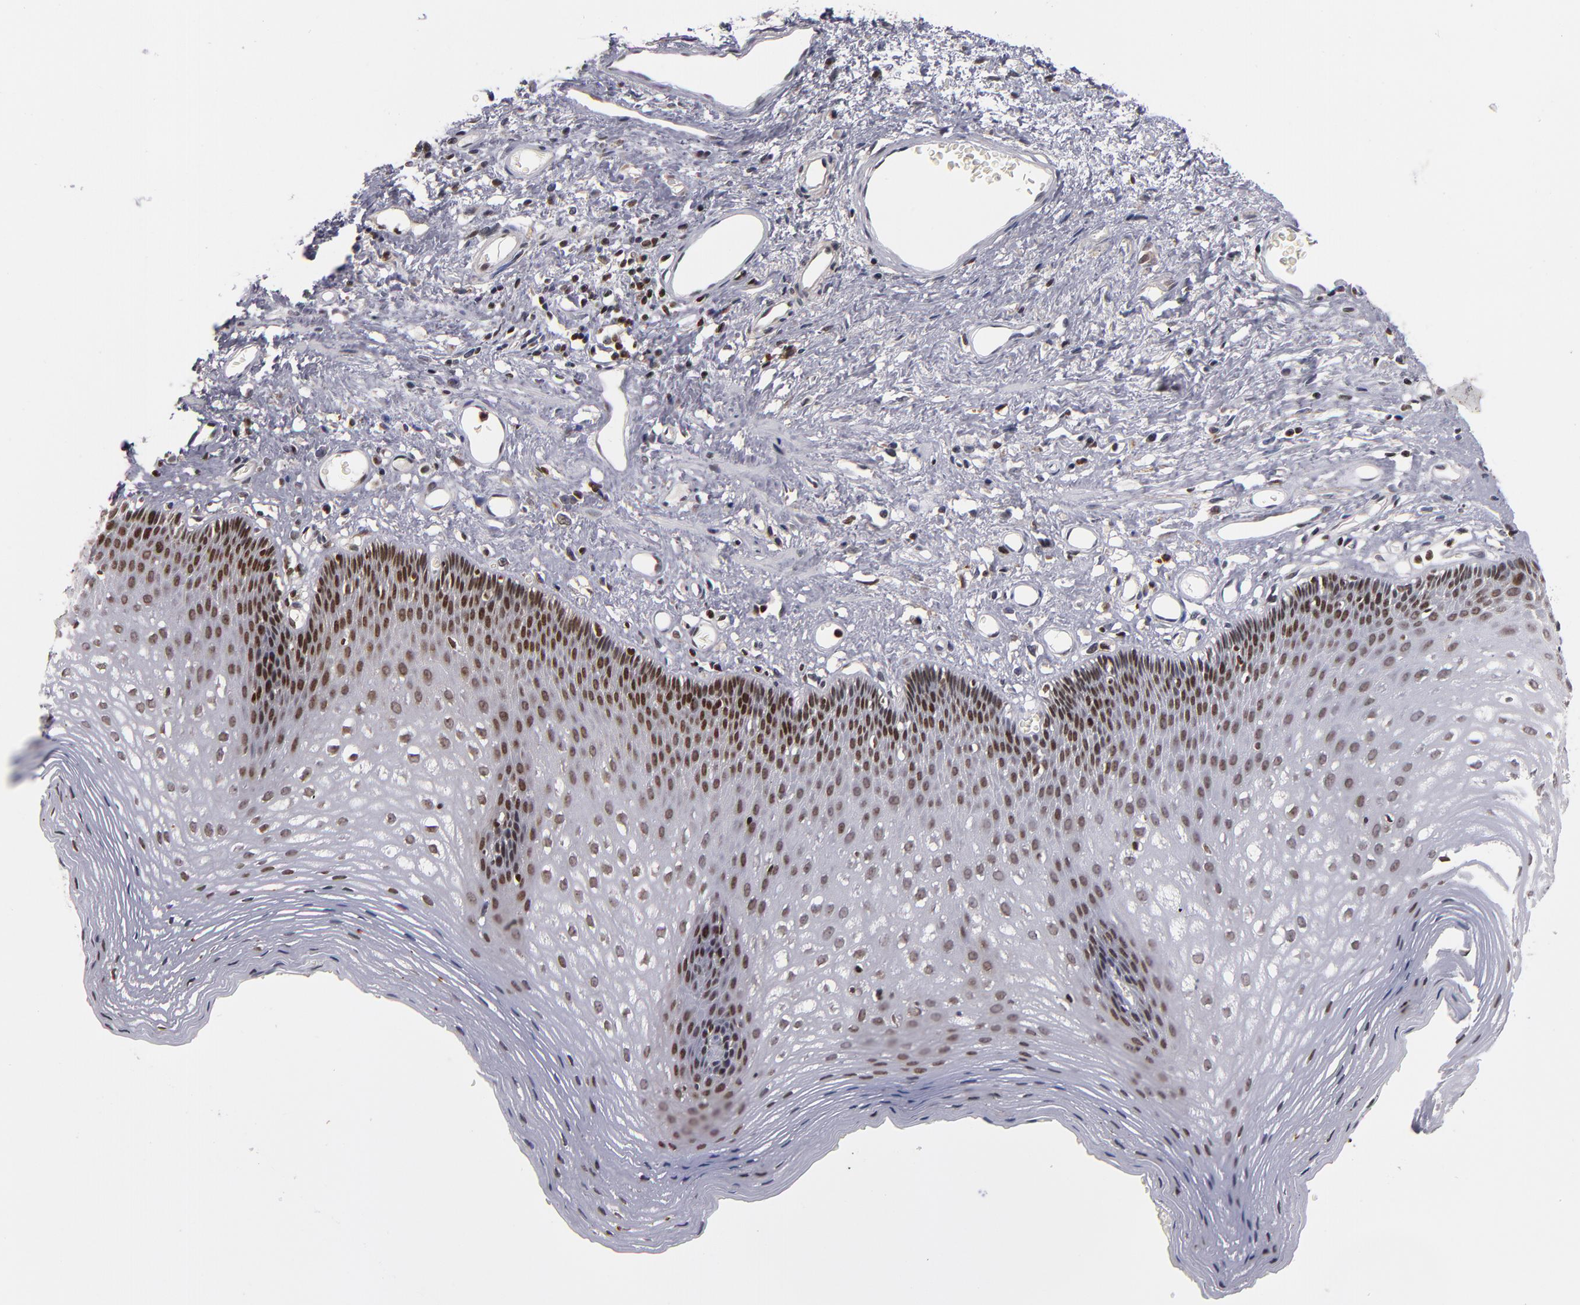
{"staining": {"intensity": "moderate", "quantity": "25%-75%", "location": "nuclear"}, "tissue": "esophagus", "cell_type": "Squamous epithelial cells", "image_type": "normal", "snomed": [{"axis": "morphology", "description": "Normal tissue, NOS"}, {"axis": "topography", "description": "Esophagus"}], "caption": "Immunohistochemical staining of unremarkable esophagus displays medium levels of moderate nuclear positivity in about 25%-75% of squamous epithelial cells.", "gene": "KDM6A", "patient": {"sex": "female", "age": 70}}